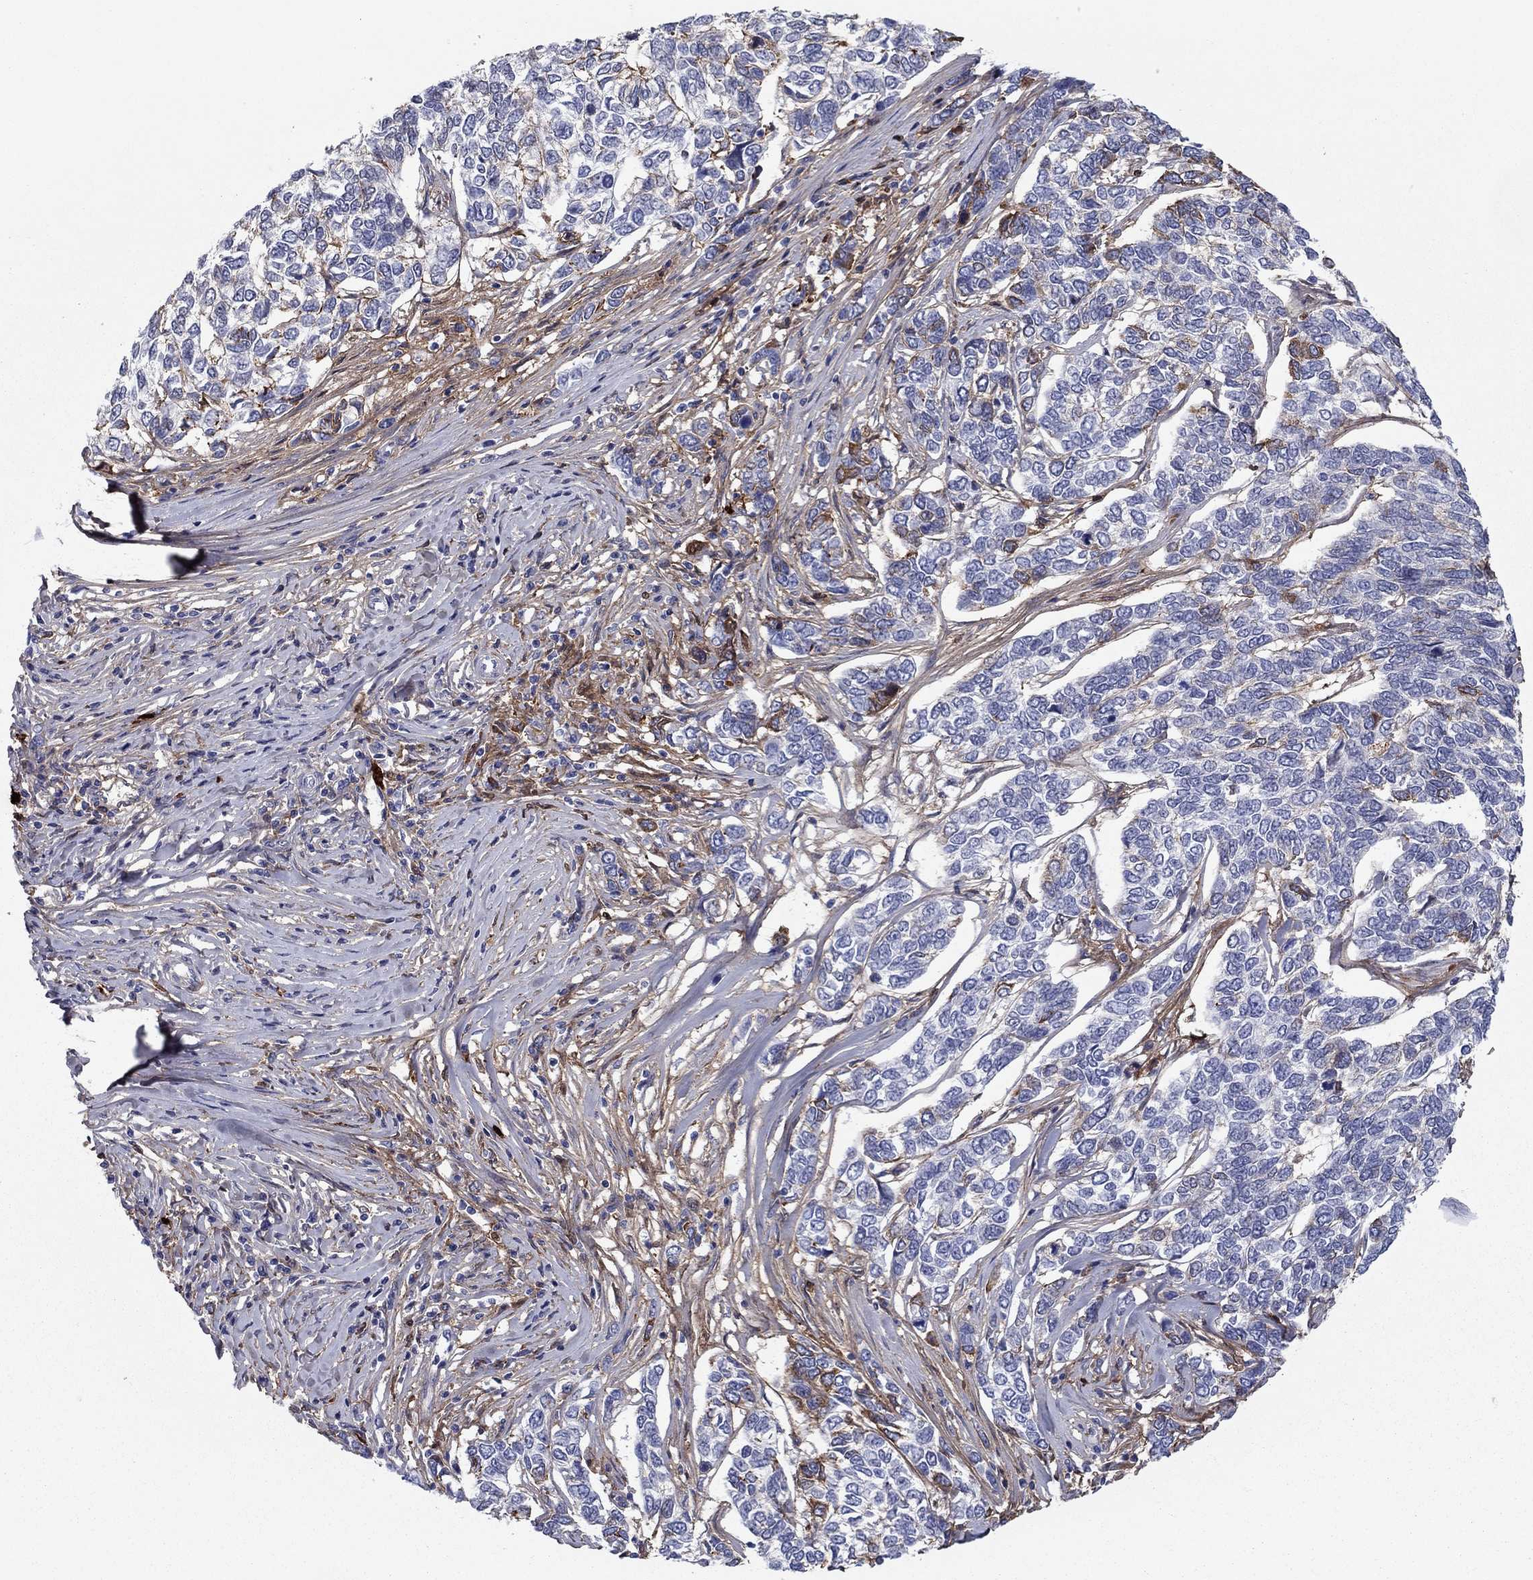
{"staining": {"intensity": "strong", "quantity": "<25%", "location": "cytoplasmic/membranous"}, "tissue": "skin cancer", "cell_type": "Tumor cells", "image_type": "cancer", "snomed": [{"axis": "morphology", "description": "Basal cell carcinoma"}, {"axis": "topography", "description": "Skin"}], "caption": "IHC micrograph of neoplastic tissue: human skin cancer (basal cell carcinoma) stained using IHC shows medium levels of strong protein expression localized specifically in the cytoplasmic/membranous of tumor cells, appearing as a cytoplasmic/membranous brown color.", "gene": "HPX", "patient": {"sex": "female", "age": 65}}